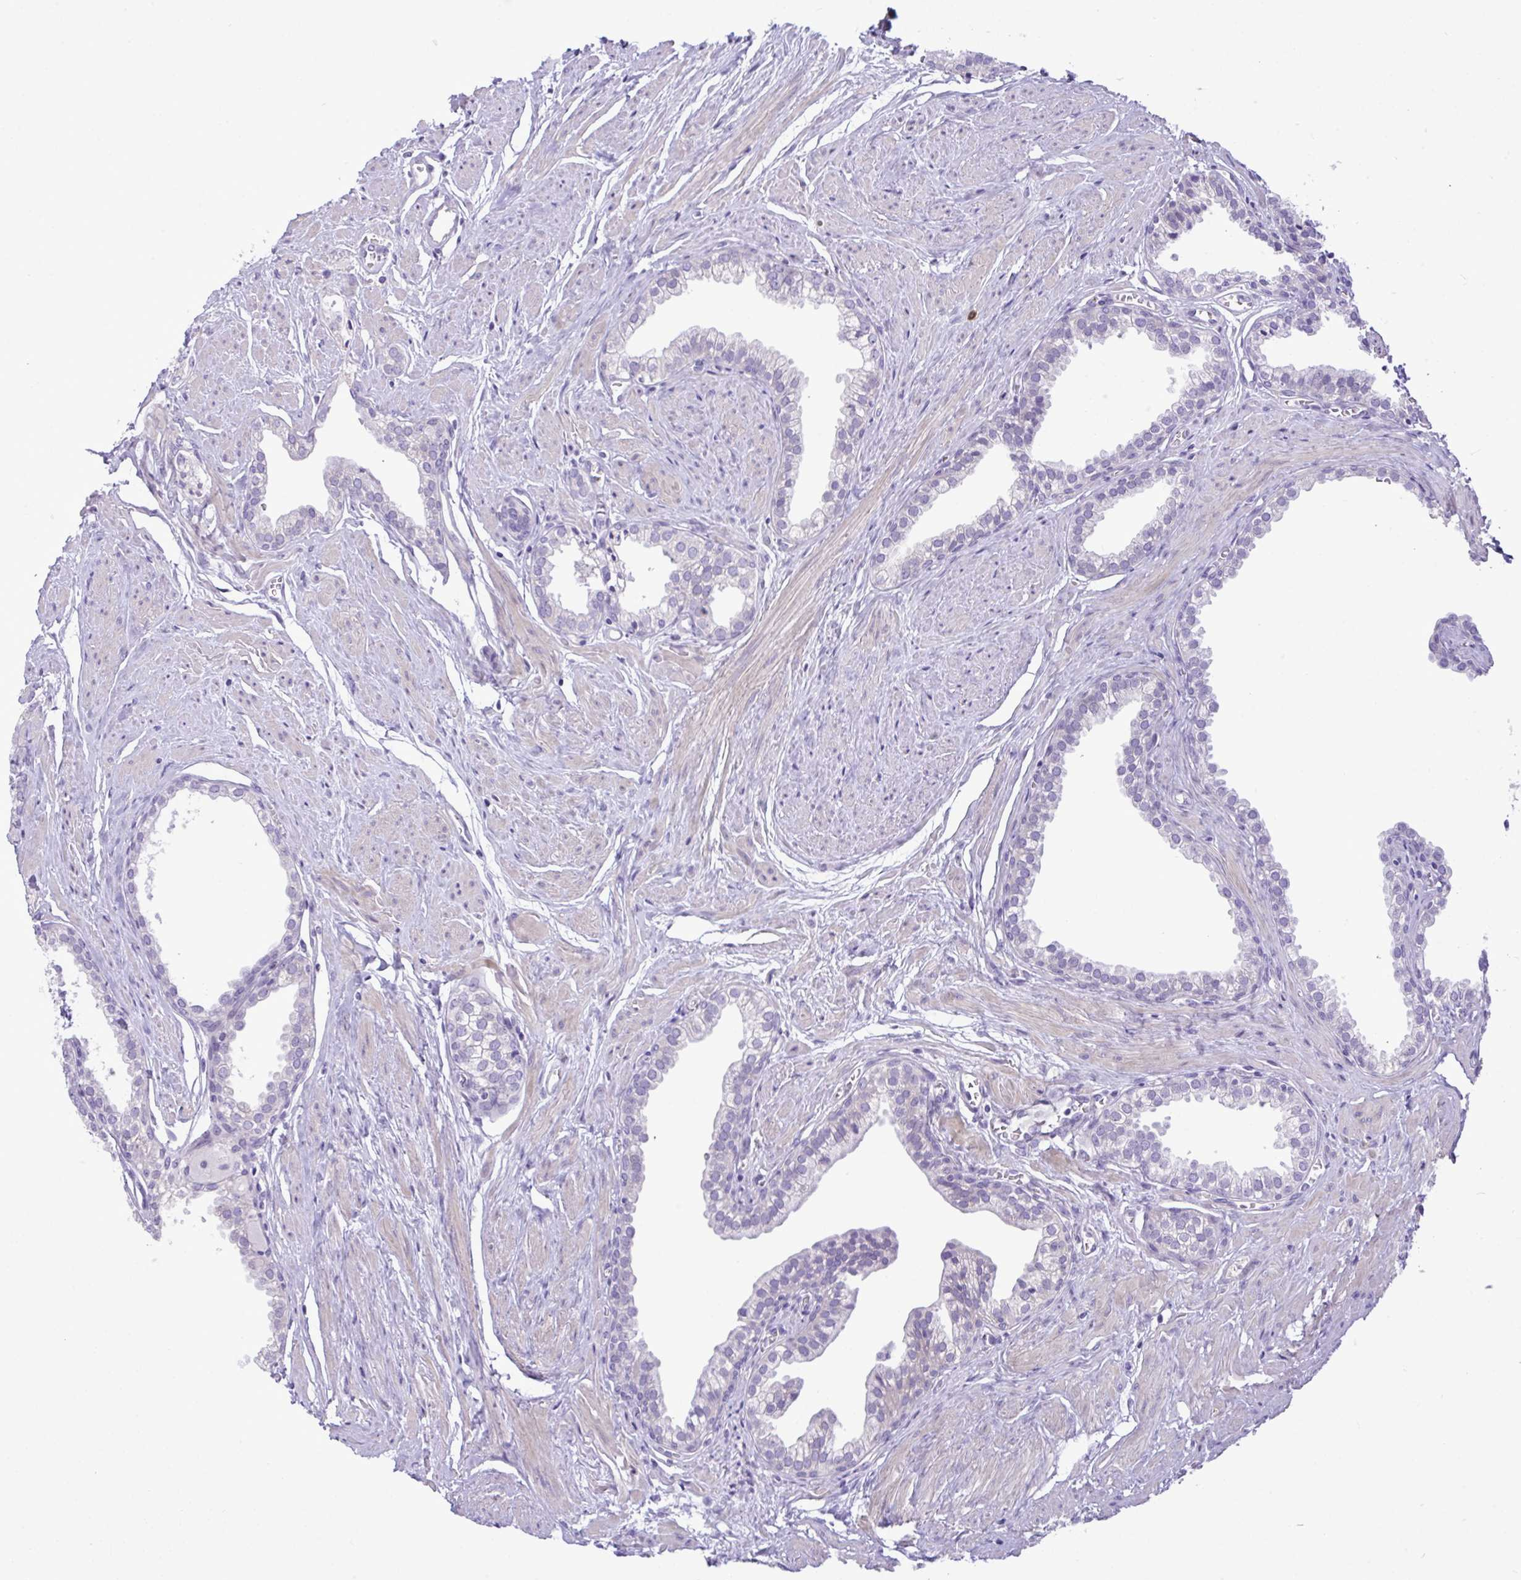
{"staining": {"intensity": "negative", "quantity": "none", "location": "none"}, "tissue": "prostate", "cell_type": "Glandular cells", "image_type": "normal", "snomed": [{"axis": "morphology", "description": "Normal tissue, NOS"}, {"axis": "topography", "description": "Prostate"}, {"axis": "topography", "description": "Peripheral nerve tissue"}], "caption": "Prostate was stained to show a protein in brown. There is no significant staining in glandular cells. The staining is performed using DAB (3,3'-diaminobenzidine) brown chromogen with nuclei counter-stained in using hematoxylin.", "gene": "SPAG1", "patient": {"sex": "male", "age": 55}}